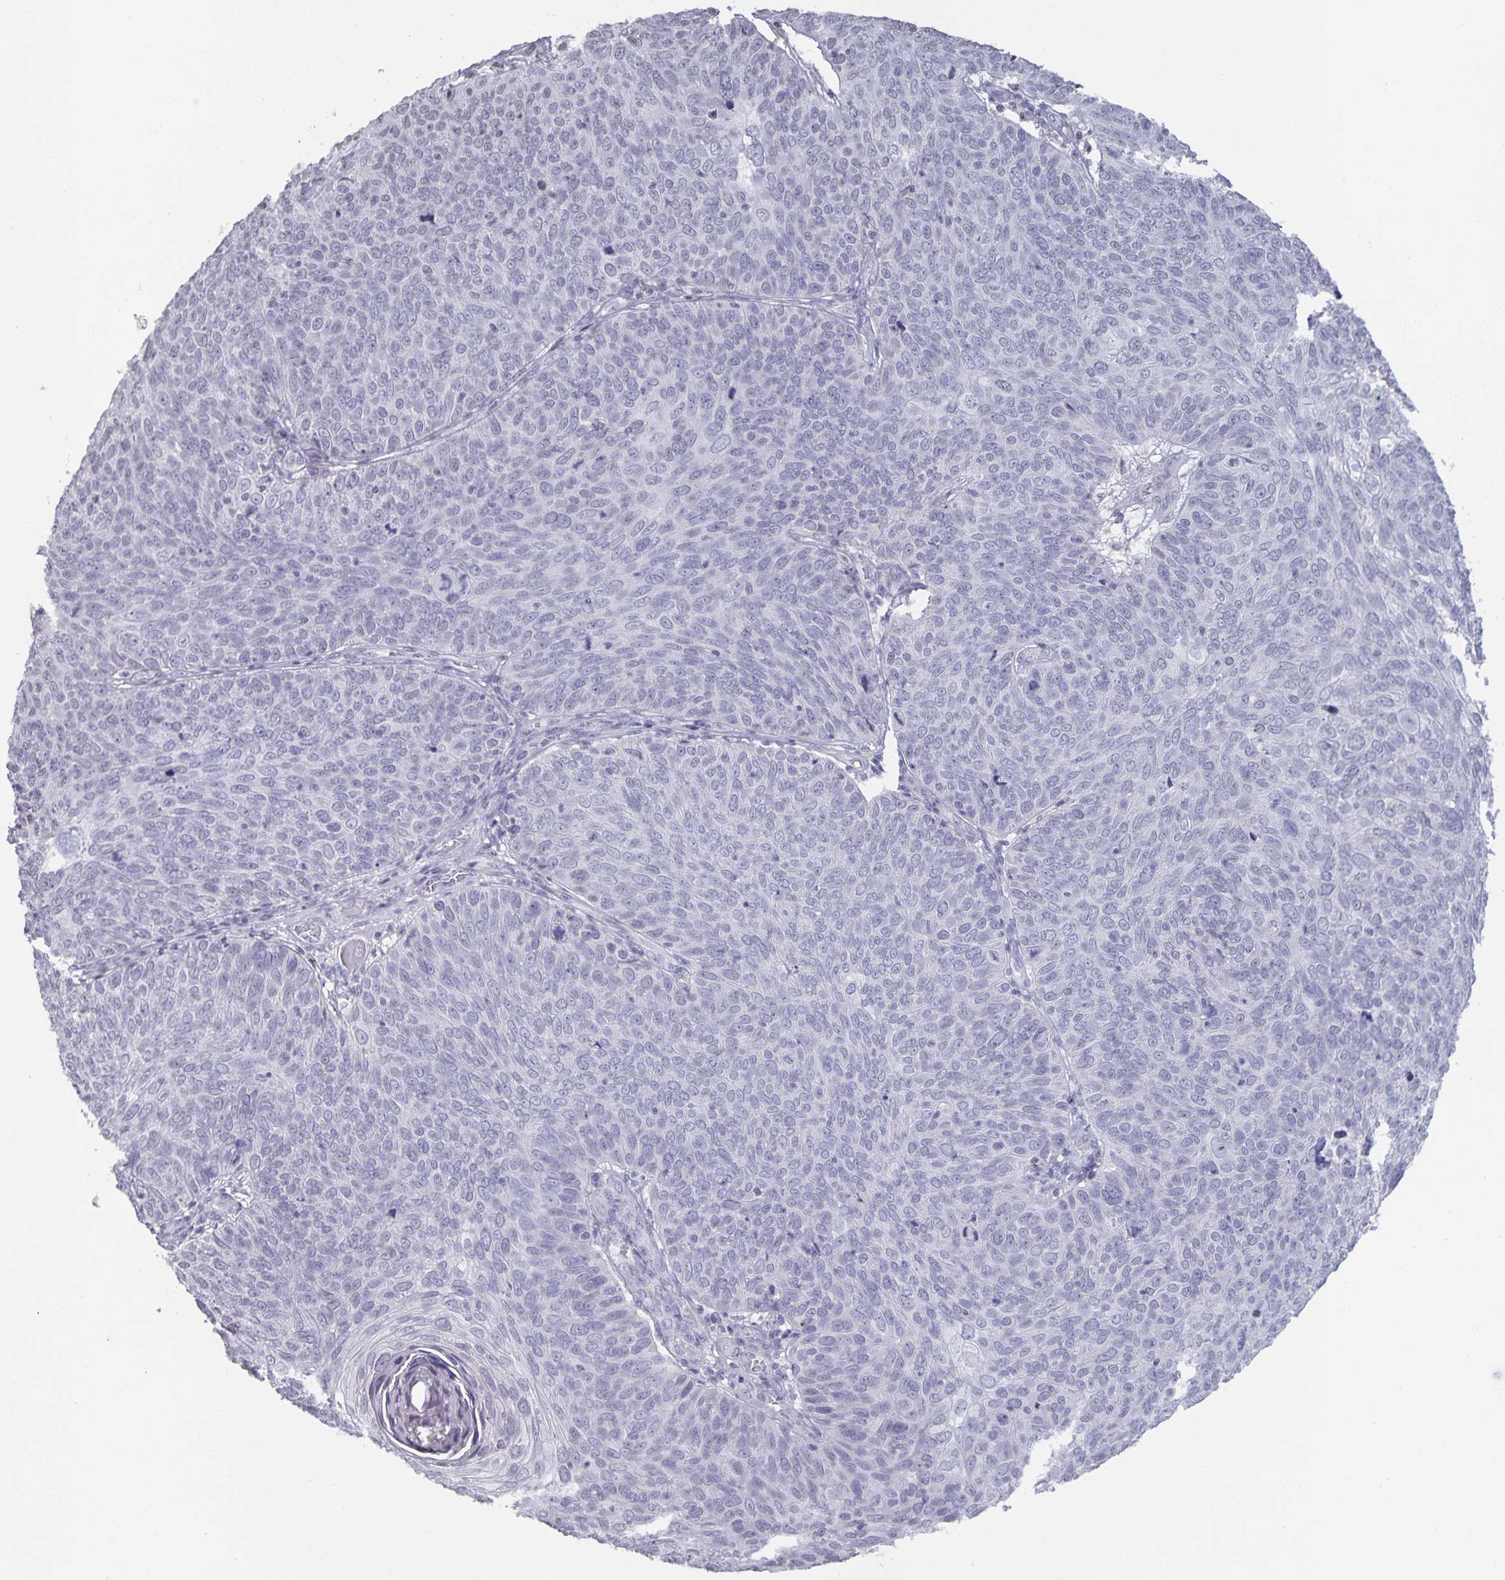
{"staining": {"intensity": "negative", "quantity": "none", "location": "none"}, "tissue": "skin cancer", "cell_type": "Tumor cells", "image_type": "cancer", "snomed": [{"axis": "morphology", "description": "Squamous cell carcinoma, NOS"}, {"axis": "topography", "description": "Skin"}], "caption": "Tumor cells show no significant protein positivity in skin cancer. (Stains: DAB (3,3'-diaminobenzidine) immunohistochemistry with hematoxylin counter stain, Microscopy: brightfield microscopy at high magnification).", "gene": "AQP4", "patient": {"sex": "male", "age": 87}}